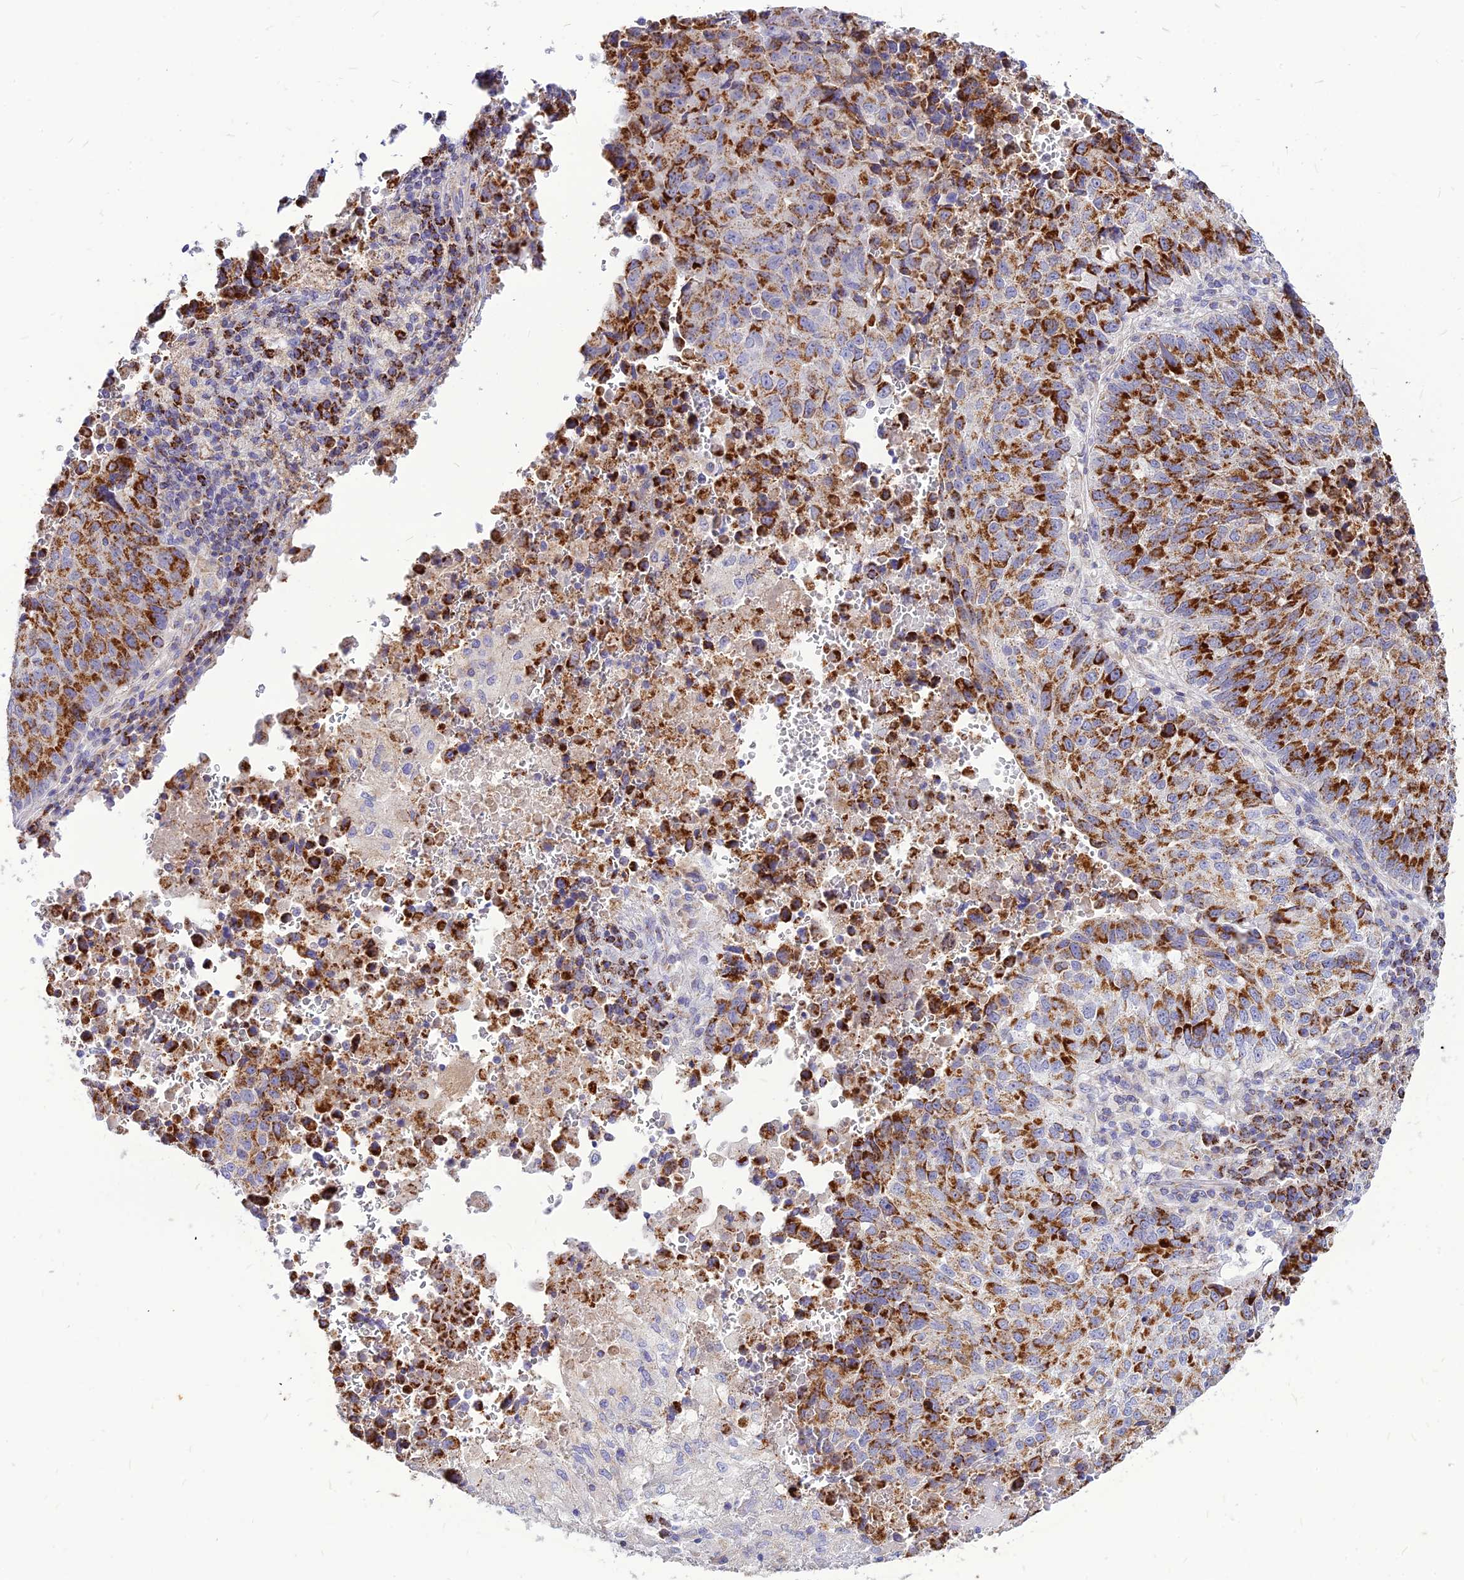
{"staining": {"intensity": "strong", "quantity": ">75%", "location": "cytoplasmic/membranous"}, "tissue": "lung cancer", "cell_type": "Tumor cells", "image_type": "cancer", "snomed": [{"axis": "morphology", "description": "Squamous cell carcinoma, NOS"}, {"axis": "topography", "description": "Lung"}], "caption": "This image exhibits immunohistochemistry staining of human lung cancer, with high strong cytoplasmic/membranous staining in about >75% of tumor cells.", "gene": "ECI1", "patient": {"sex": "male", "age": 73}}